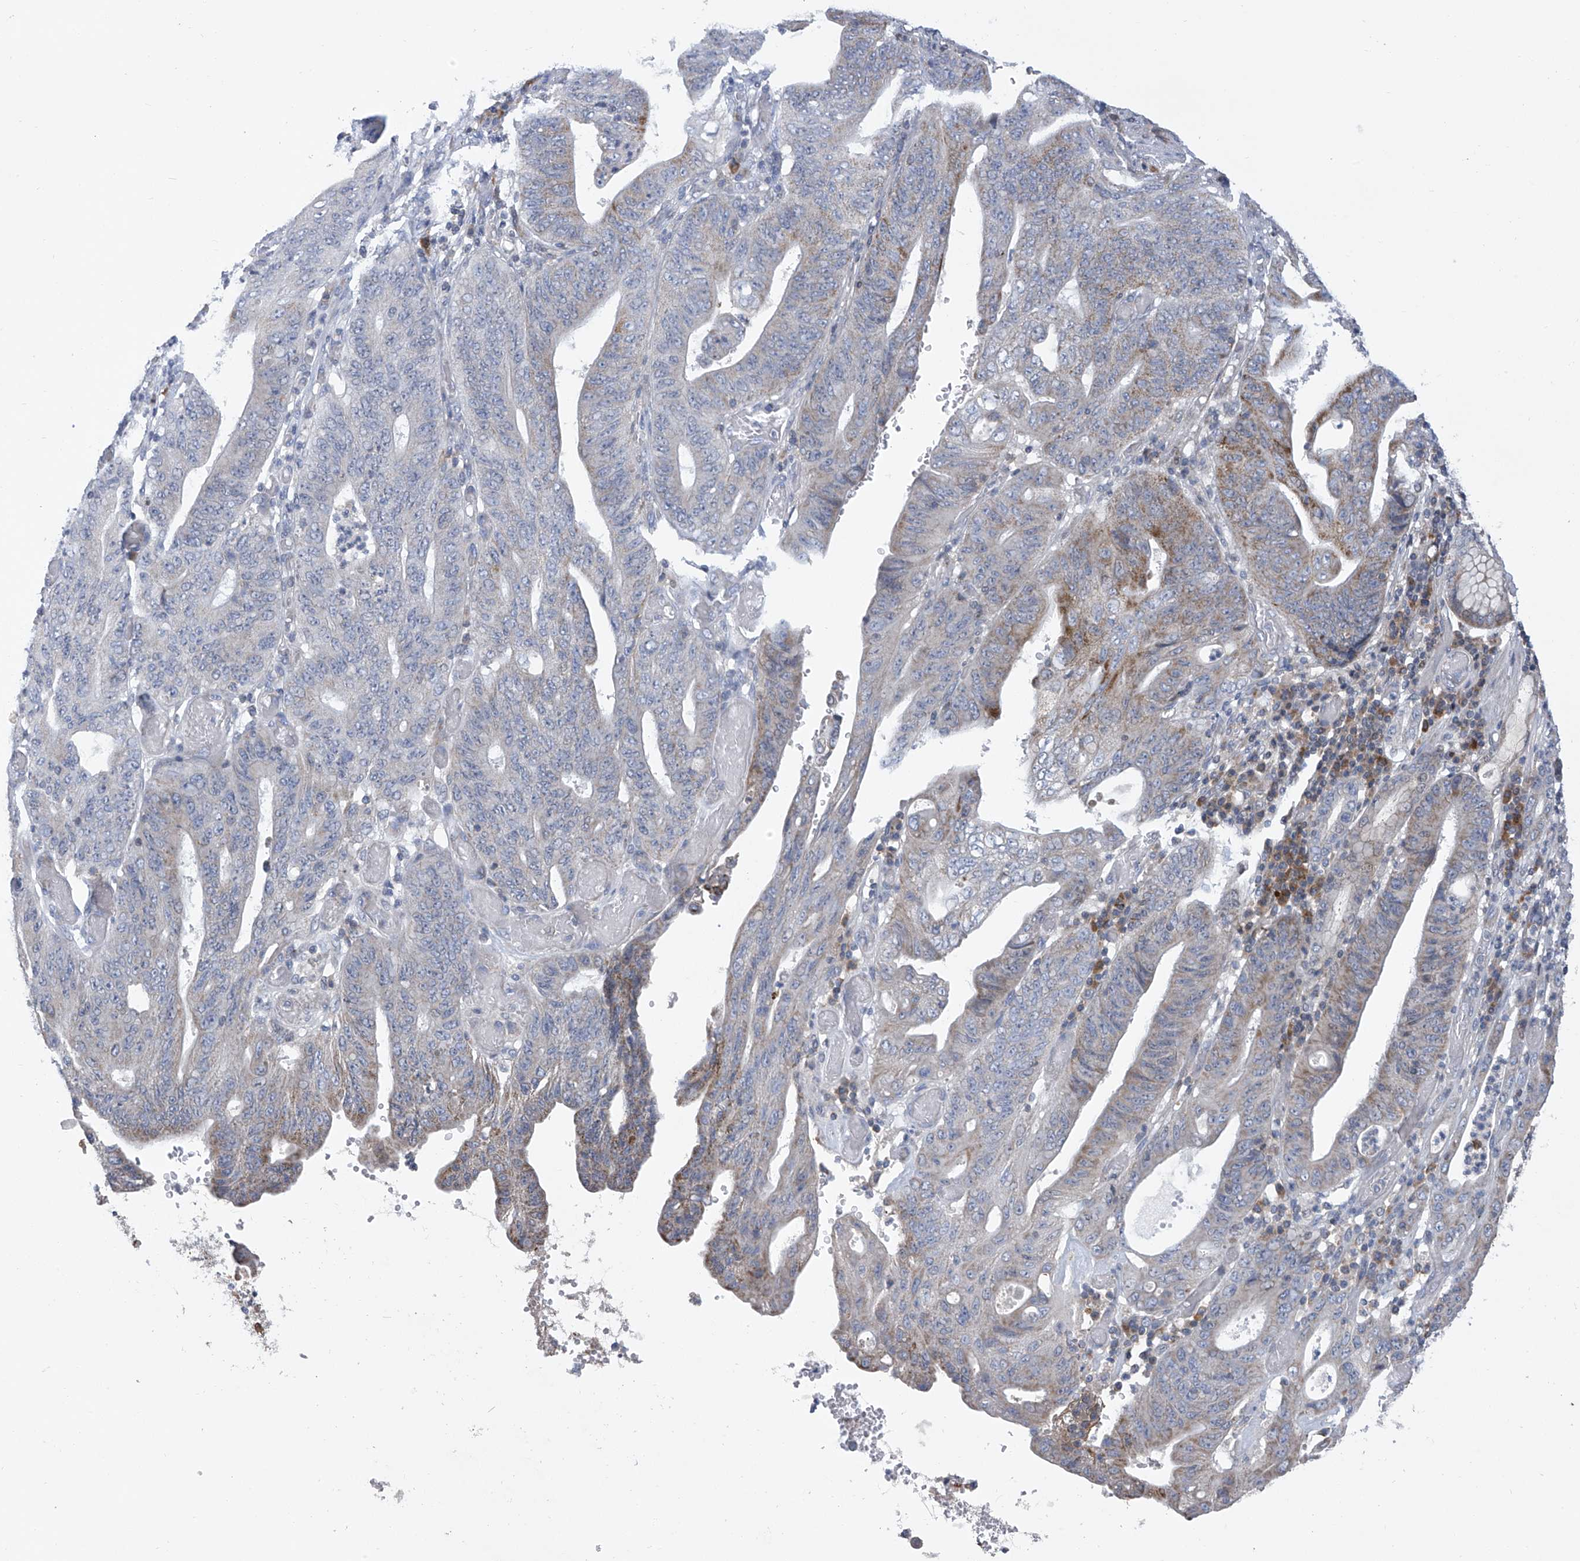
{"staining": {"intensity": "moderate", "quantity": "<25%", "location": "cytoplasmic/membranous"}, "tissue": "stomach cancer", "cell_type": "Tumor cells", "image_type": "cancer", "snomed": [{"axis": "morphology", "description": "Adenocarcinoma, NOS"}, {"axis": "topography", "description": "Stomach"}], "caption": "Tumor cells display low levels of moderate cytoplasmic/membranous positivity in approximately <25% of cells in human stomach cancer. Immunohistochemistry stains the protein in brown and the nuclei are stained blue.", "gene": "SLCO4A1", "patient": {"sex": "female", "age": 73}}